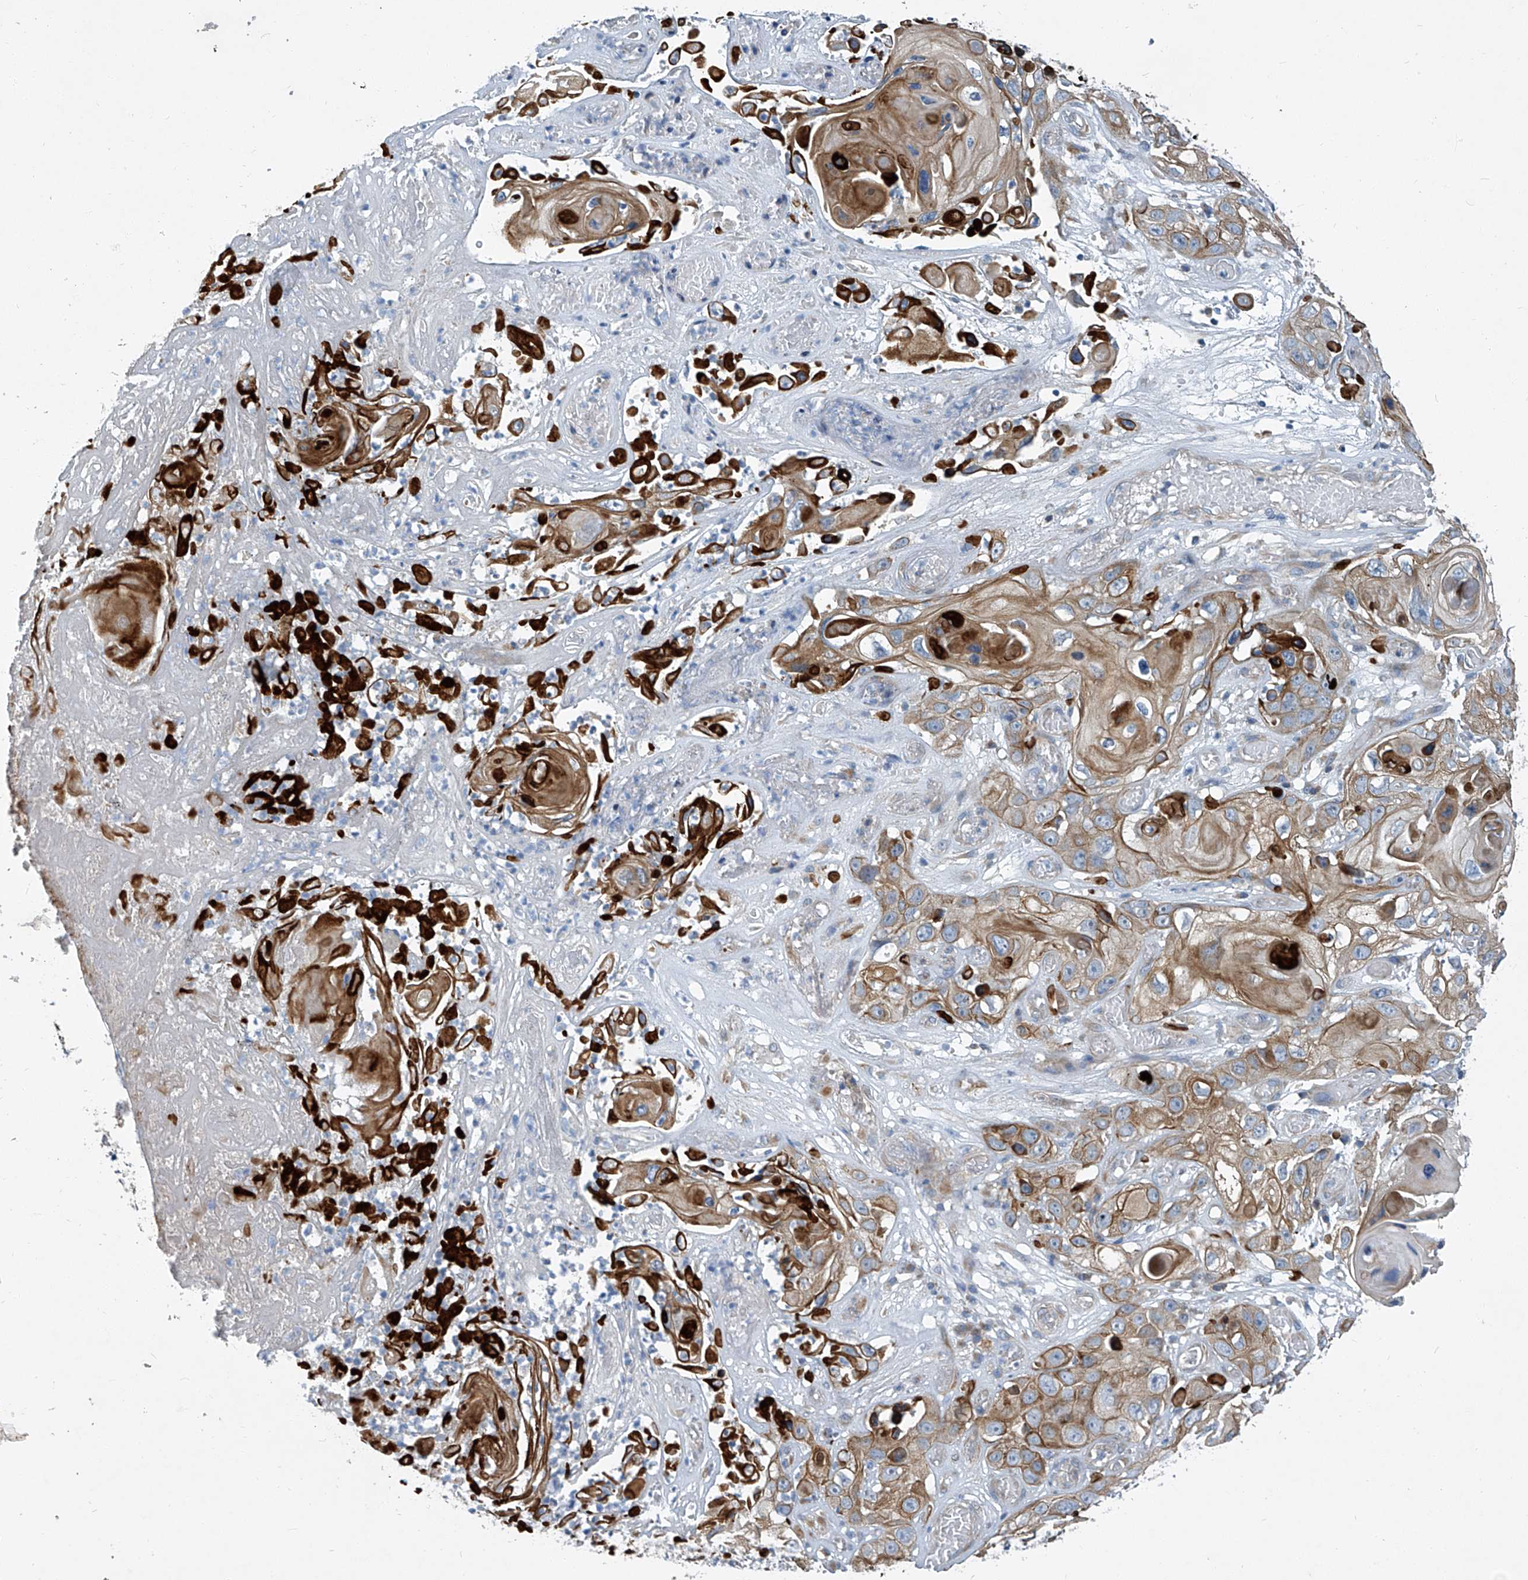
{"staining": {"intensity": "strong", "quantity": ">75%", "location": "cytoplasmic/membranous"}, "tissue": "skin cancer", "cell_type": "Tumor cells", "image_type": "cancer", "snomed": [{"axis": "morphology", "description": "Squamous cell carcinoma, NOS"}, {"axis": "topography", "description": "Skin"}], "caption": "A brown stain highlights strong cytoplasmic/membranous positivity of a protein in skin cancer tumor cells. The staining was performed using DAB (3,3'-diaminobenzidine), with brown indicating positive protein expression. Nuclei are stained blue with hematoxylin.", "gene": "SLC26A11", "patient": {"sex": "male", "age": 55}}